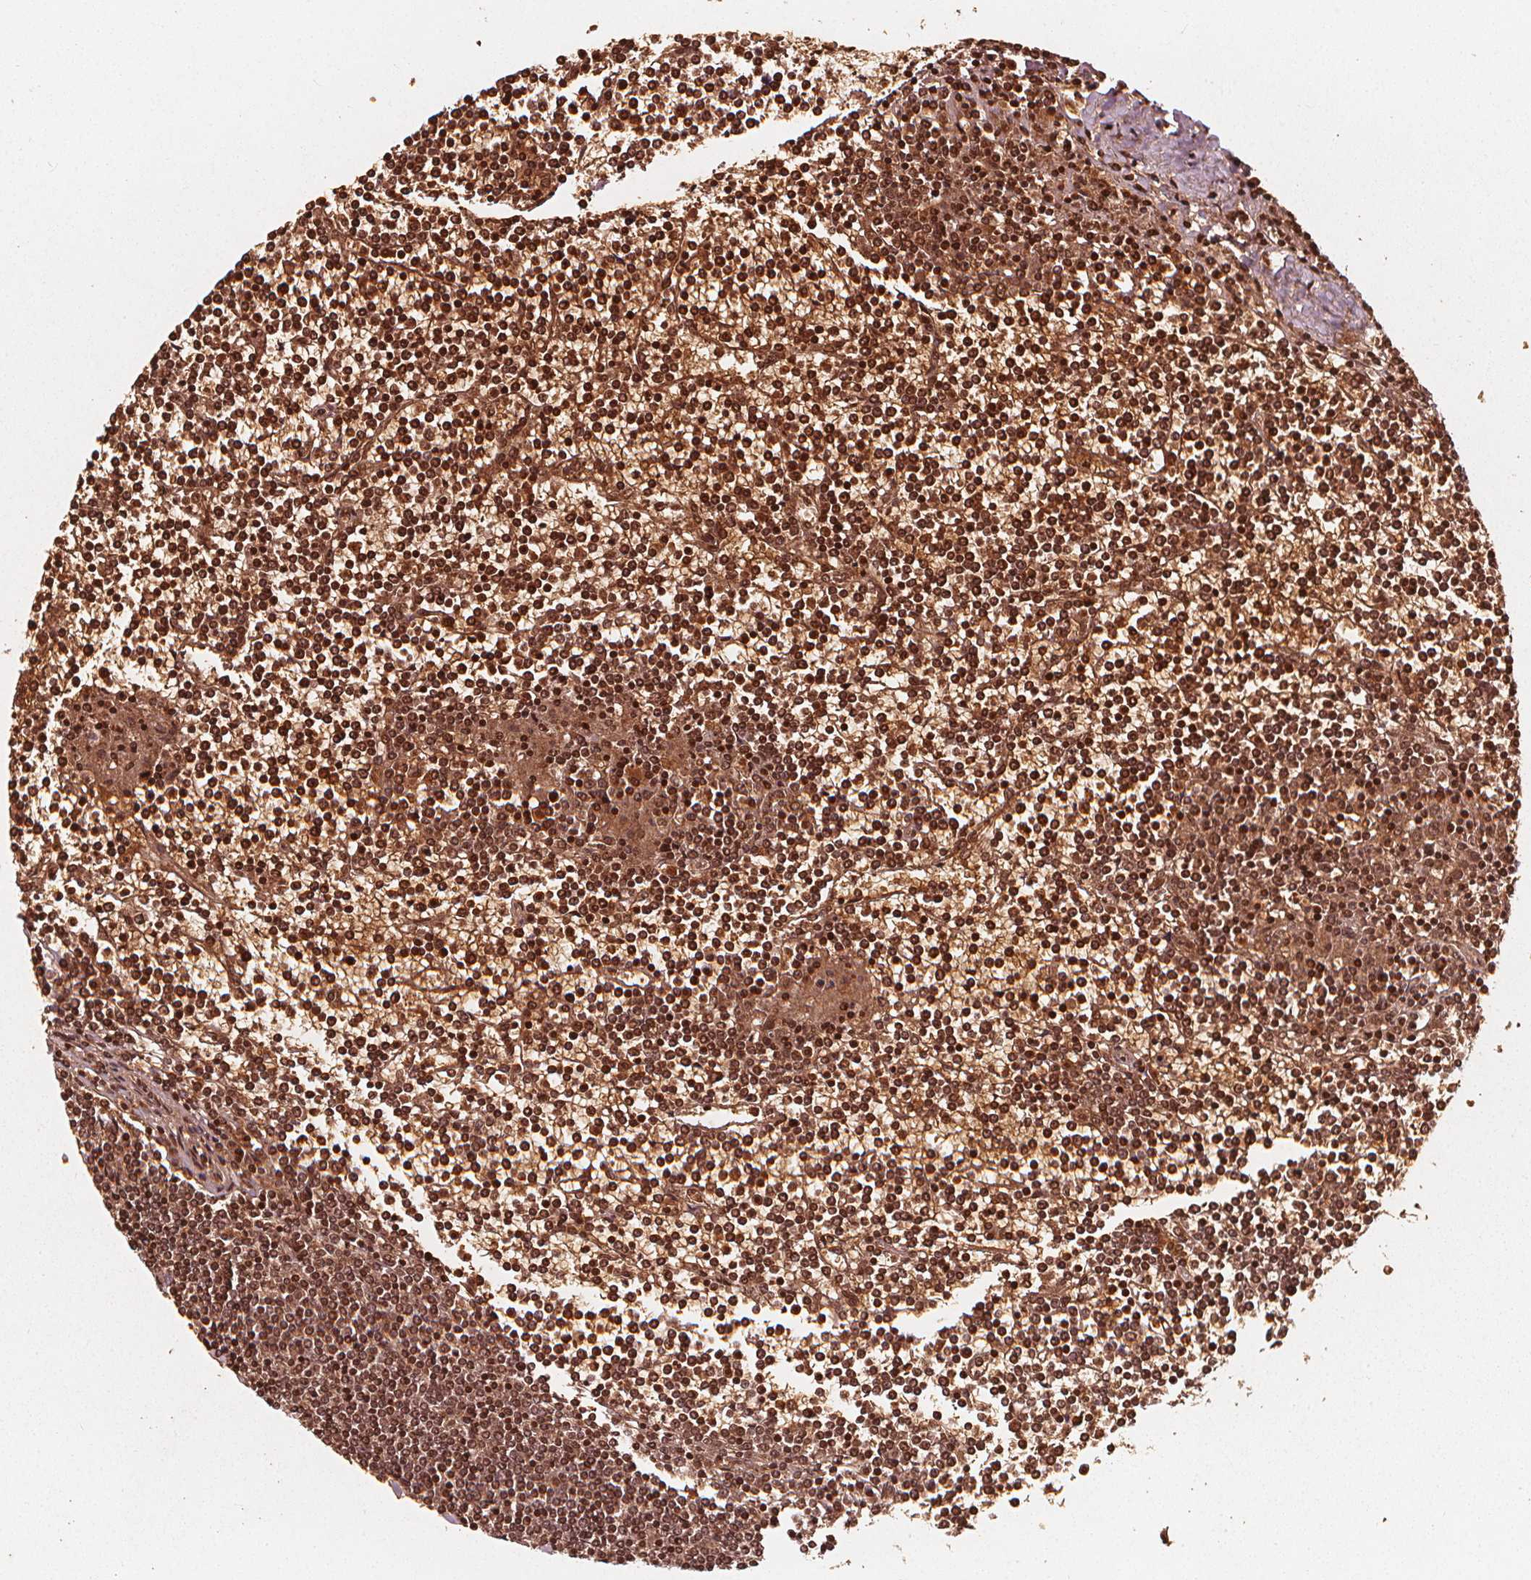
{"staining": {"intensity": "strong", "quantity": ">75%", "location": "nuclear"}, "tissue": "lymphoma", "cell_type": "Tumor cells", "image_type": "cancer", "snomed": [{"axis": "morphology", "description": "Malignant lymphoma, non-Hodgkin's type, Low grade"}, {"axis": "topography", "description": "Spleen"}], "caption": "This image shows immunohistochemistry (IHC) staining of human lymphoma, with high strong nuclear positivity in about >75% of tumor cells.", "gene": "H3C14", "patient": {"sex": "female", "age": 19}}